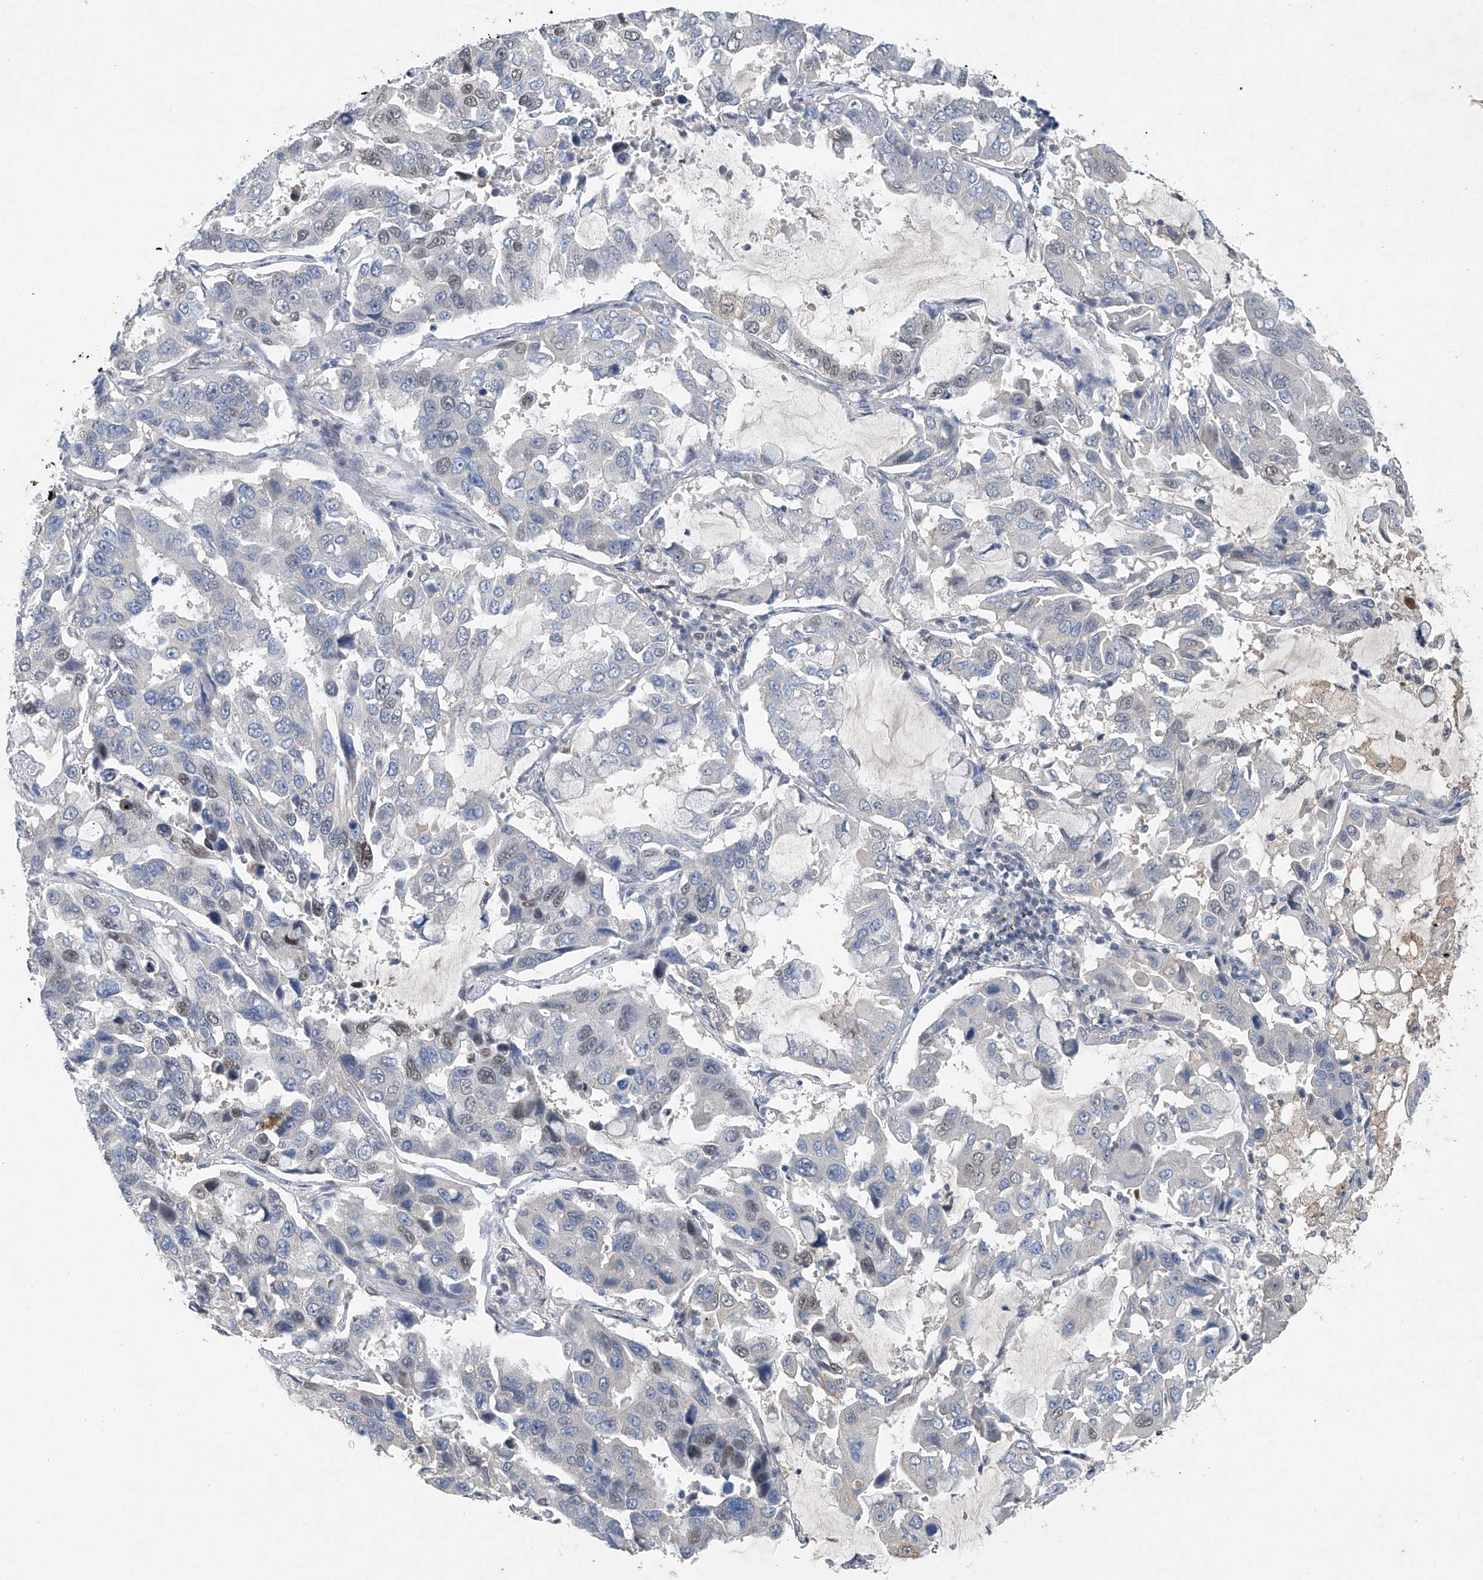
{"staining": {"intensity": "negative", "quantity": "none", "location": "none"}, "tissue": "lung cancer", "cell_type": "Tumor cells", "image_type": "cancer", "snomed": [{"axis": "morphology", "description": "Adenocarcinoma, NOS"}, {"axis": "topography", "description": "Lung"}], "caption": "An immunohistochemistry (IHC) photomicrograph of lung cancer is shown. There is no staining in tumor cells of lung cancer.", "gene": "TAF8", "patient": {"sex": "male", "age": 64}}